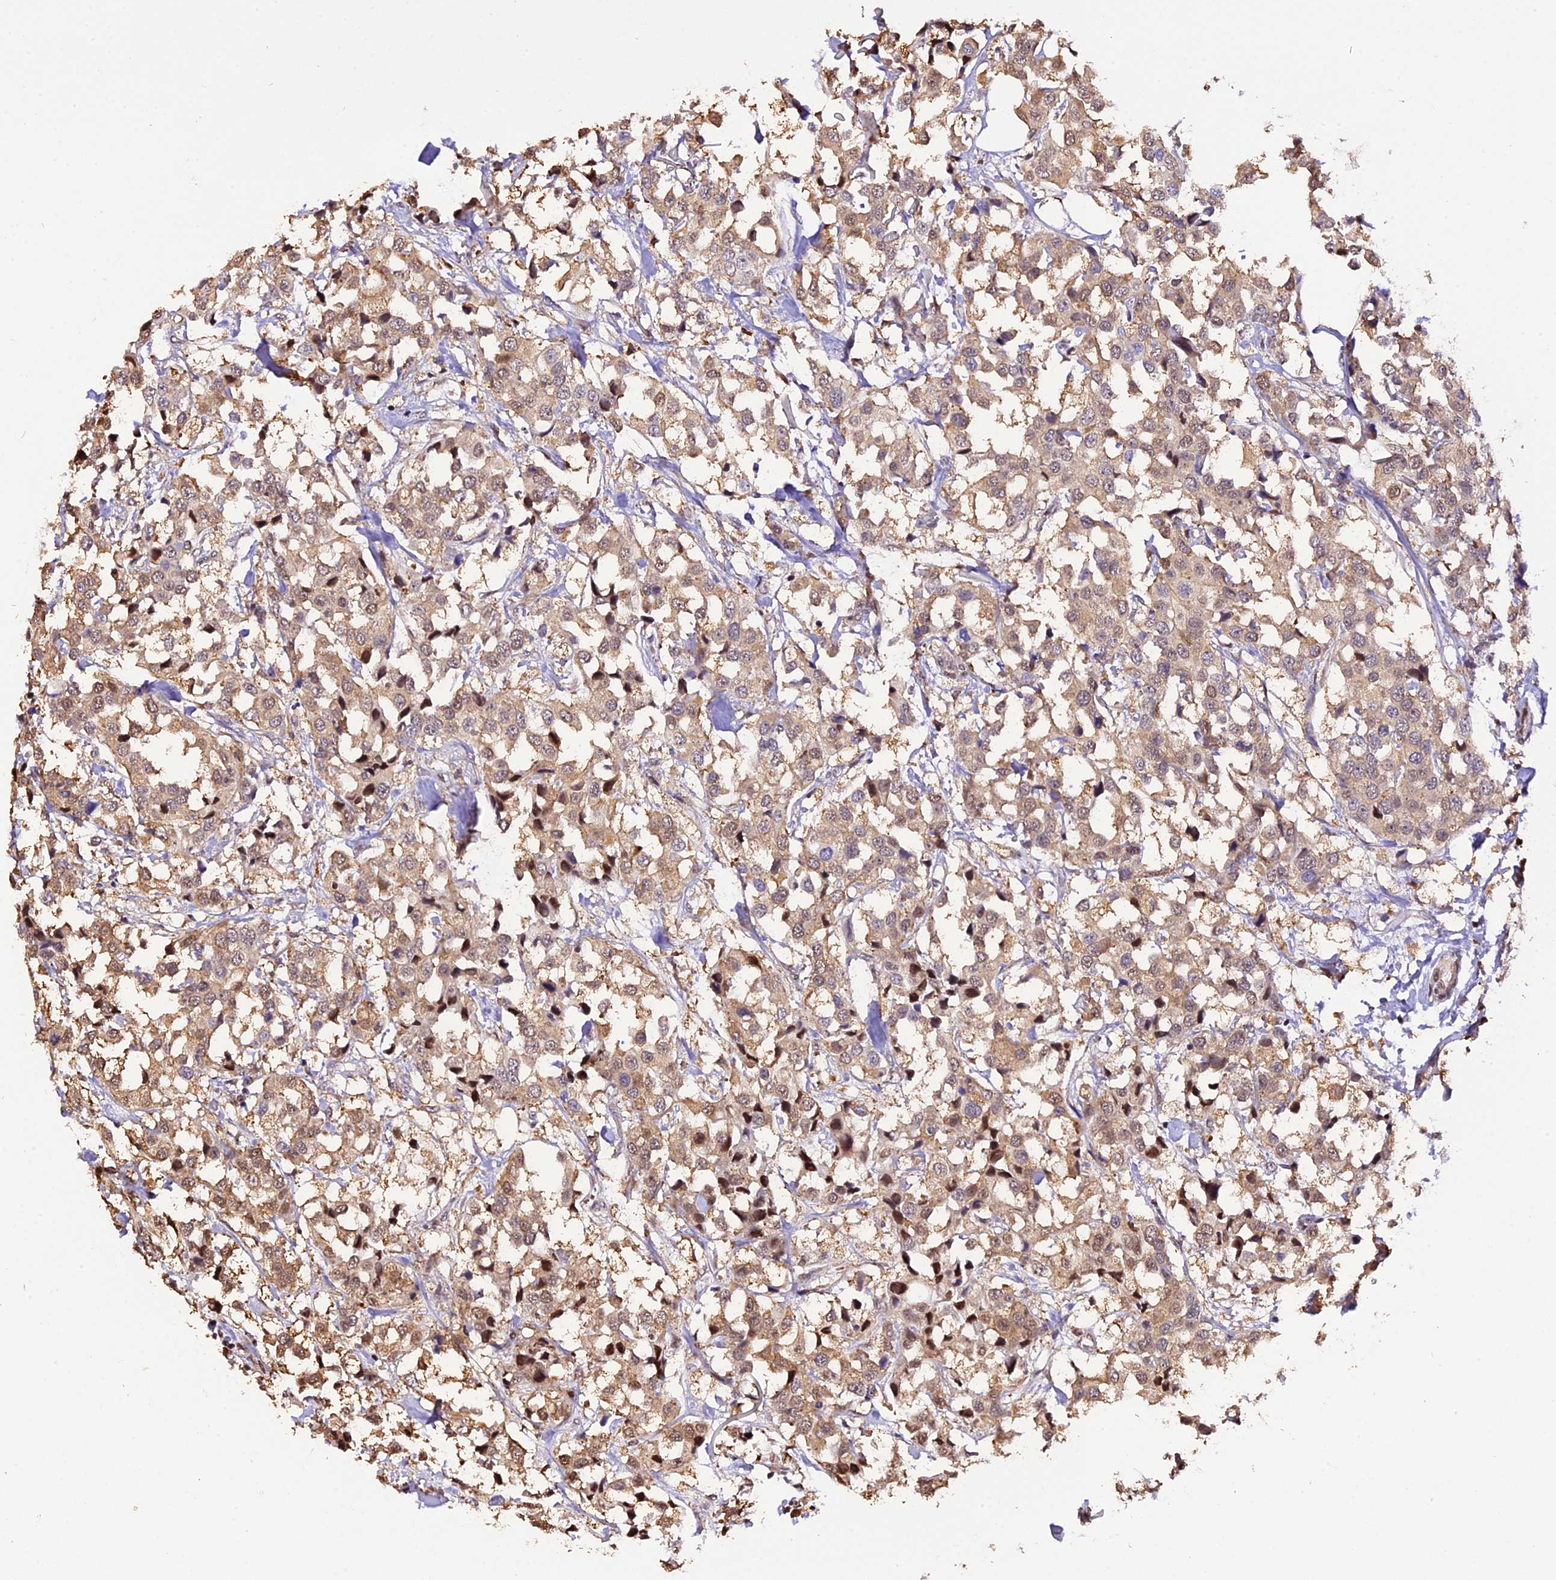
{"staining": {"intensity": "moderate", "quantity": ">75%", "location": "cytoplasmic/membranous,nuclear"}, "tissue": "breast cancer", "cell_type": "Tumor cells", "image_type": "cancer", "snomed": [{"axis": "morphology", "description": "Duct carcinoma"}, {"axis": "topography", "description": "Breast"}], "caption": "Infiltrating ductal carcinoma (breast) stained with IHC shows moderate cytoplasmic/membranous and nuclear positivity in about >75% of tumor cells.", "gene": "HERPUD1", "patient": {"sex": "female", "age": 80}}